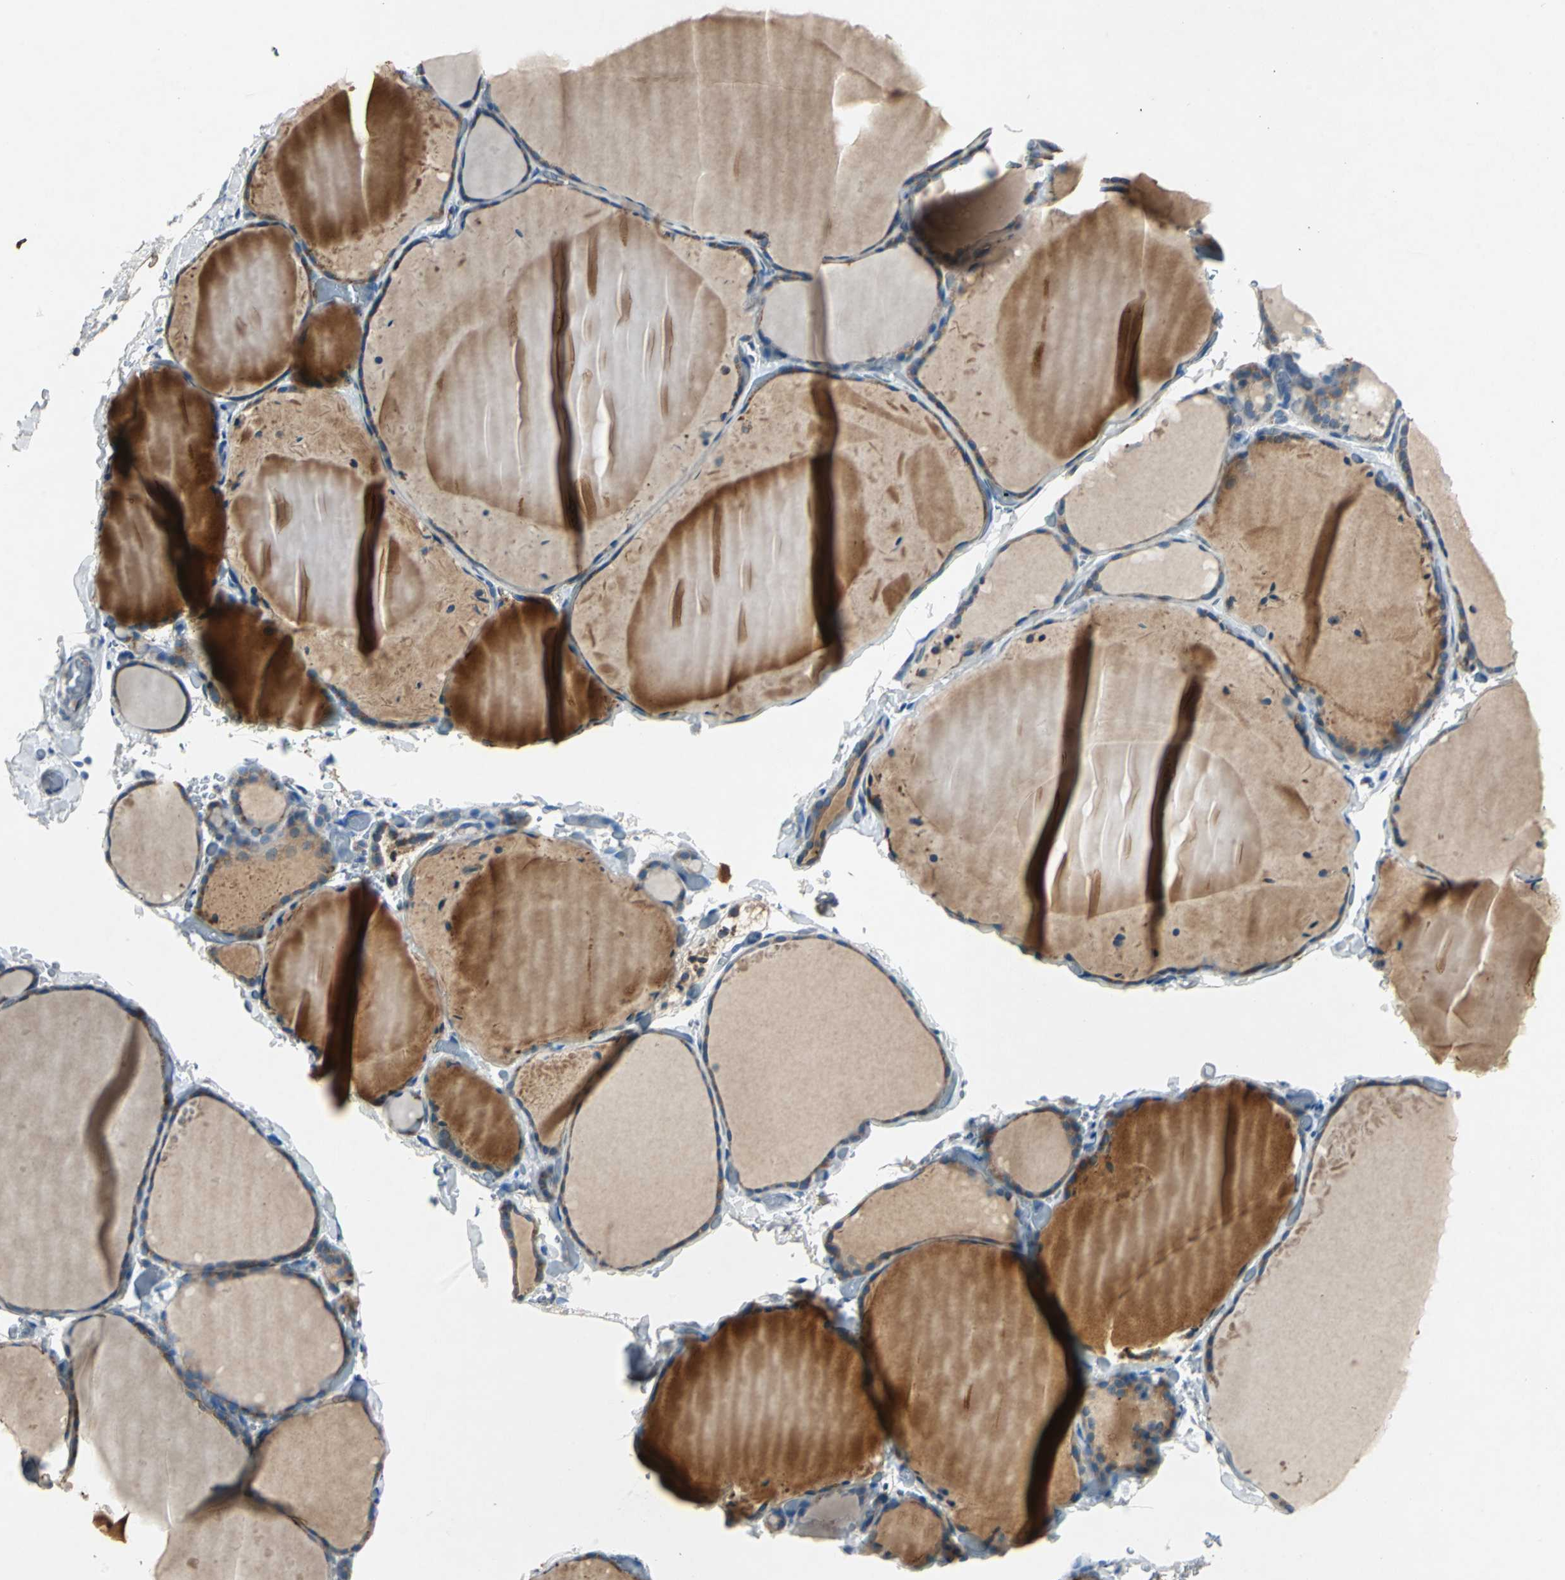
{"staining": {"intensity": "strong", "quantity": "<25%", "location": "cytoplasmic/membranous"}, "tissue": "thyroid gland", "cell_type": "Glandular cells", "image_type": "normal", "snomed": [{"axis": "morphology", "description": "Normal tissue, NOS"}, {"axis": "topography", "description": "Thyroid gland"}], "caption": "Unremarkable thyroid gland displays strong cytoplasmic/membranous staining in approximately <25% of glandular cells, visualized by immunohistochemistry.", "gene": "SLC2A13", "patient": {"sex": "female", "age": 22}}